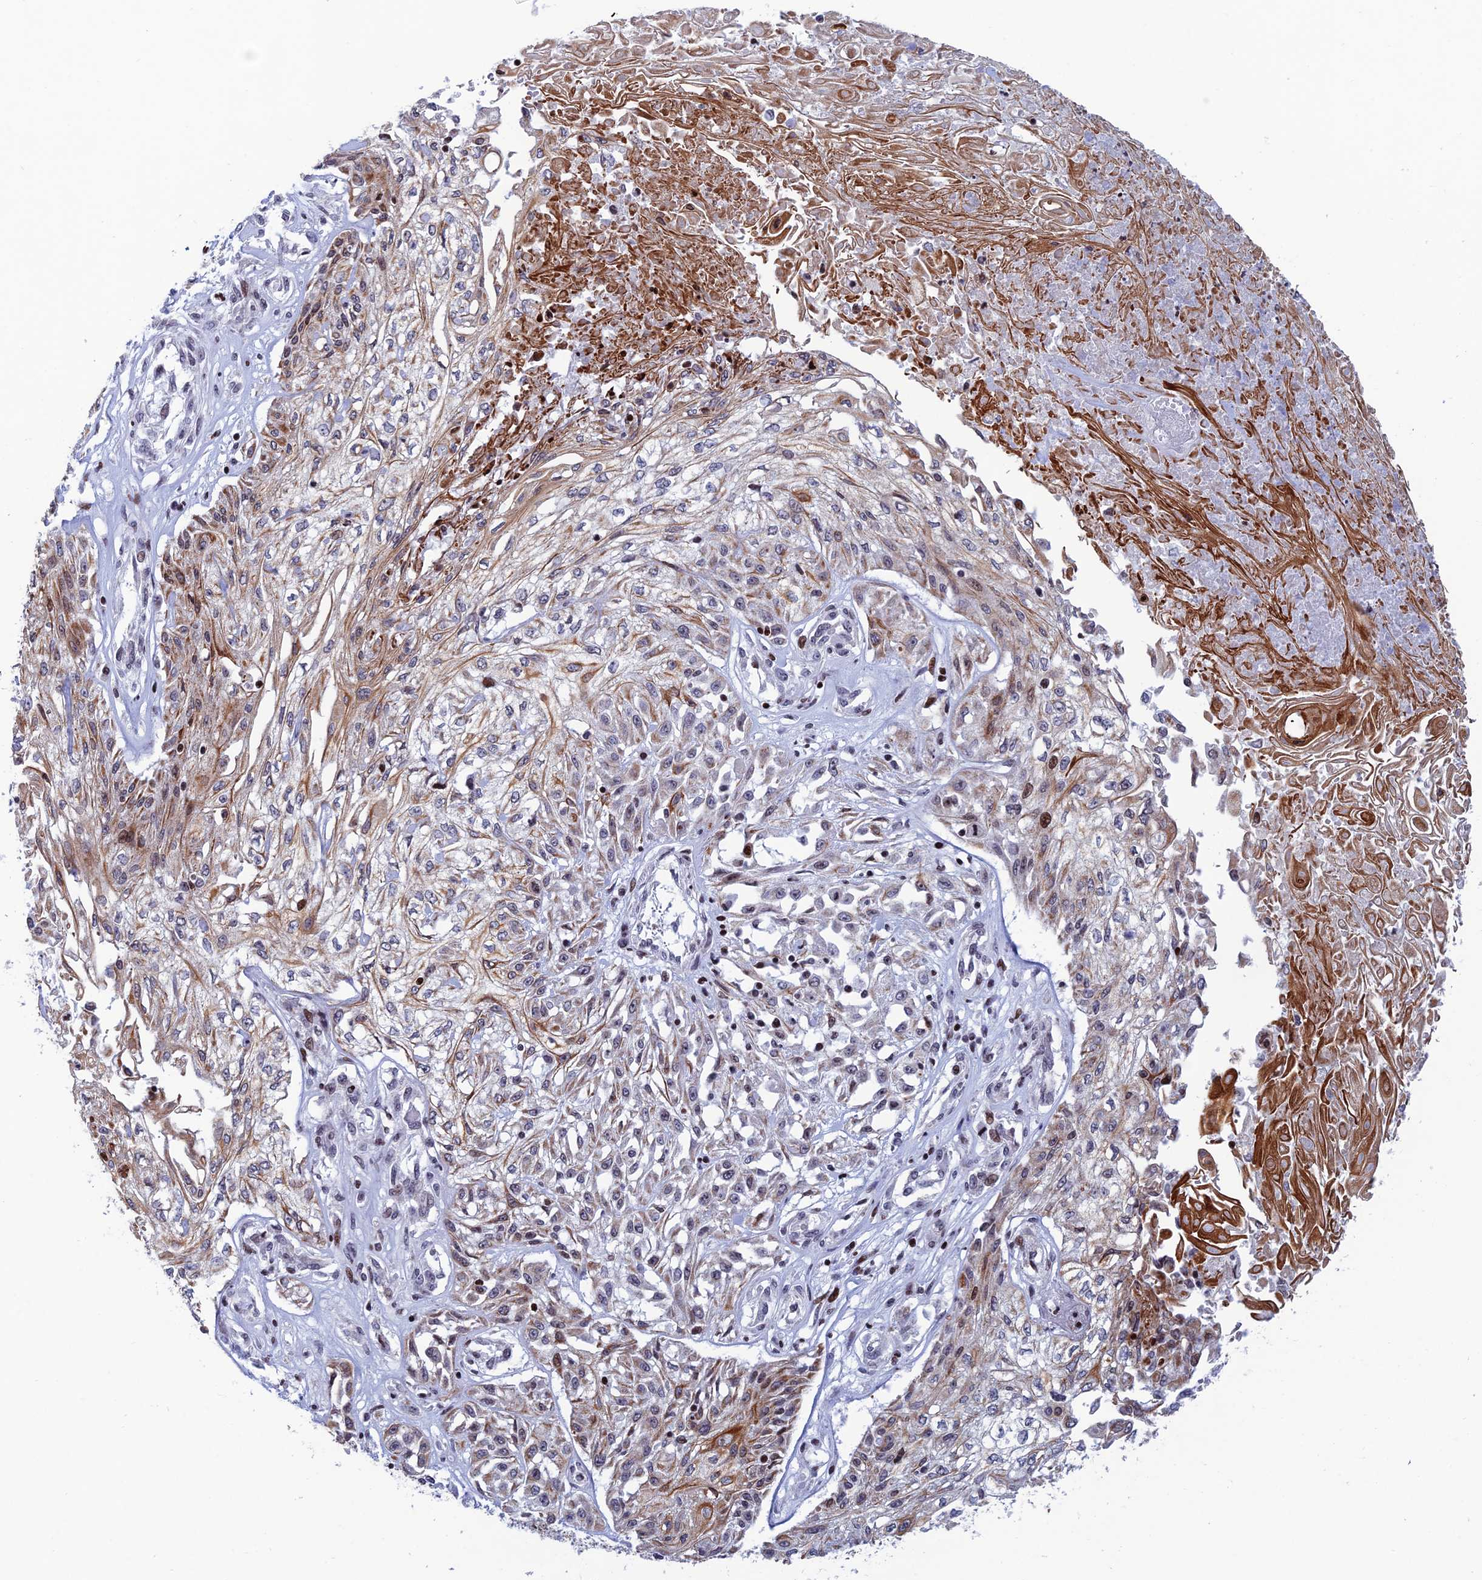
{"staining": {"intensity": "moderate", "quantity": "25%-75%", "location": "cytoplasmic/membranous,nuclear"}, "tissue": "skin cancer", "cell_type": "Tumor cells", "image_type": "cancer", "snomed": [{"axis": "morphology", "description": "Squamous cell carcinoma, NOS"}, {"axis": "morphology", "description": "Squamous cell carcinoma, metastatic, NOS"}, {"axis": "topography", "description": "Skin"}, {"axis": "topography", "description": "Lymph node"}], "caption": "A histopathology image of human metastatic squamous cell carcinoma (skin) stained for a protein exhibits moderate cytoplasmic/membranous and nuclear brown staining in tumor cells.", "gene": "AFF3", "patient": {"sex": "male", "age": 75}}